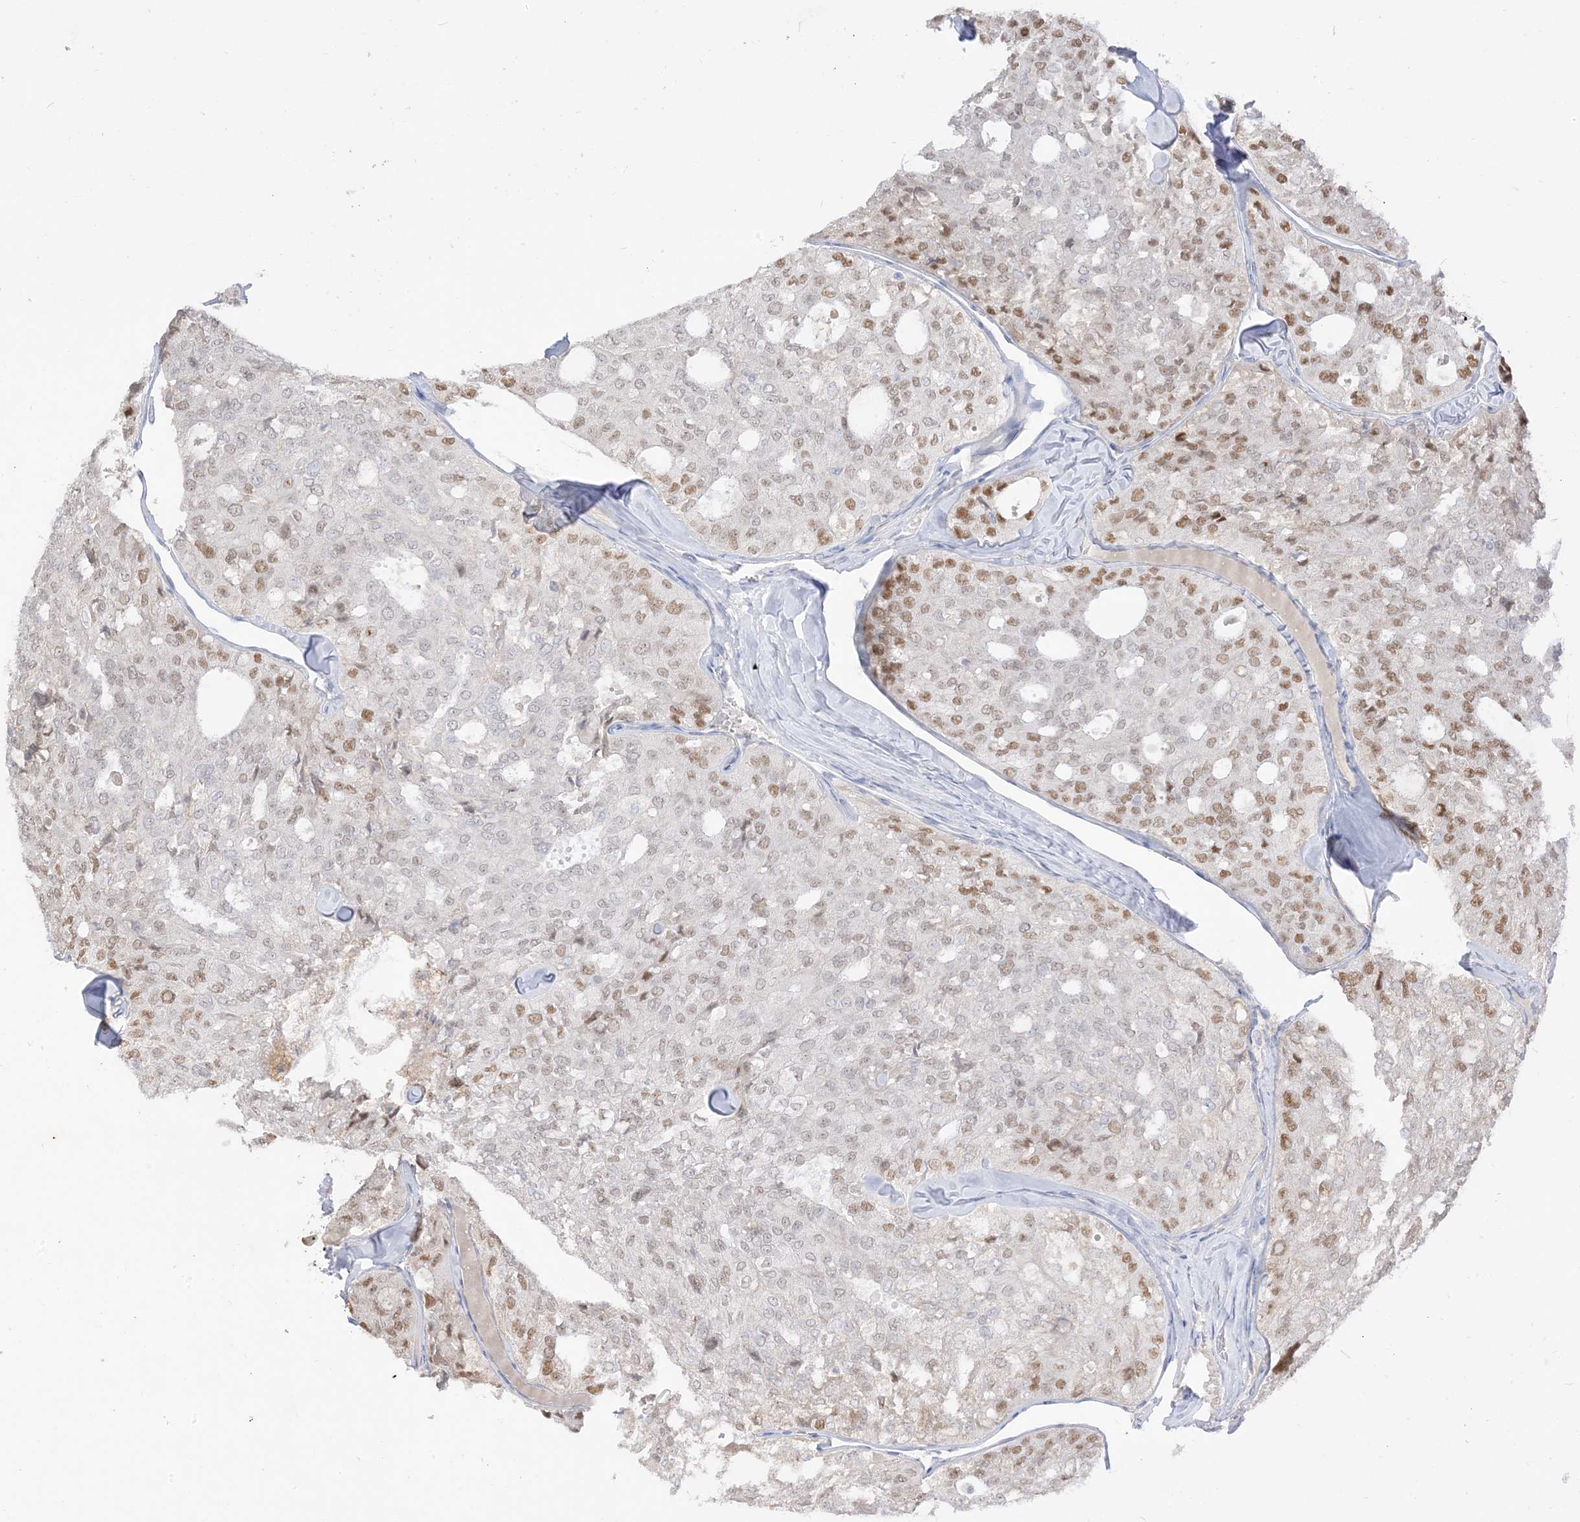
{"staining": {"intensity": "moderate", "quantity": "<25%", "location": "nuclear"}, "tissue": "thyroid cancer", "cell_type": "Tumor cells", "image_type": "cancer", "snomed": [{"axis": "morphology", "description": "Follicular adenoma carcinoma, NOS"}, {"axis": "topography", "description": "Thyroid gland"}], "caption": "Protein expression analysis of human follicular adenoma carcinoma (thyroid) reveals moderate nuclear positivity in approximately <25% of tumor cells. The staining was performed using DAB to visualize the protein expression in brown, while the nuclei were stained in blue with hematoxylin (Magnification: 20x).", "gene": "LOXL3", "patient": {"sex": "male", "age": 75}}